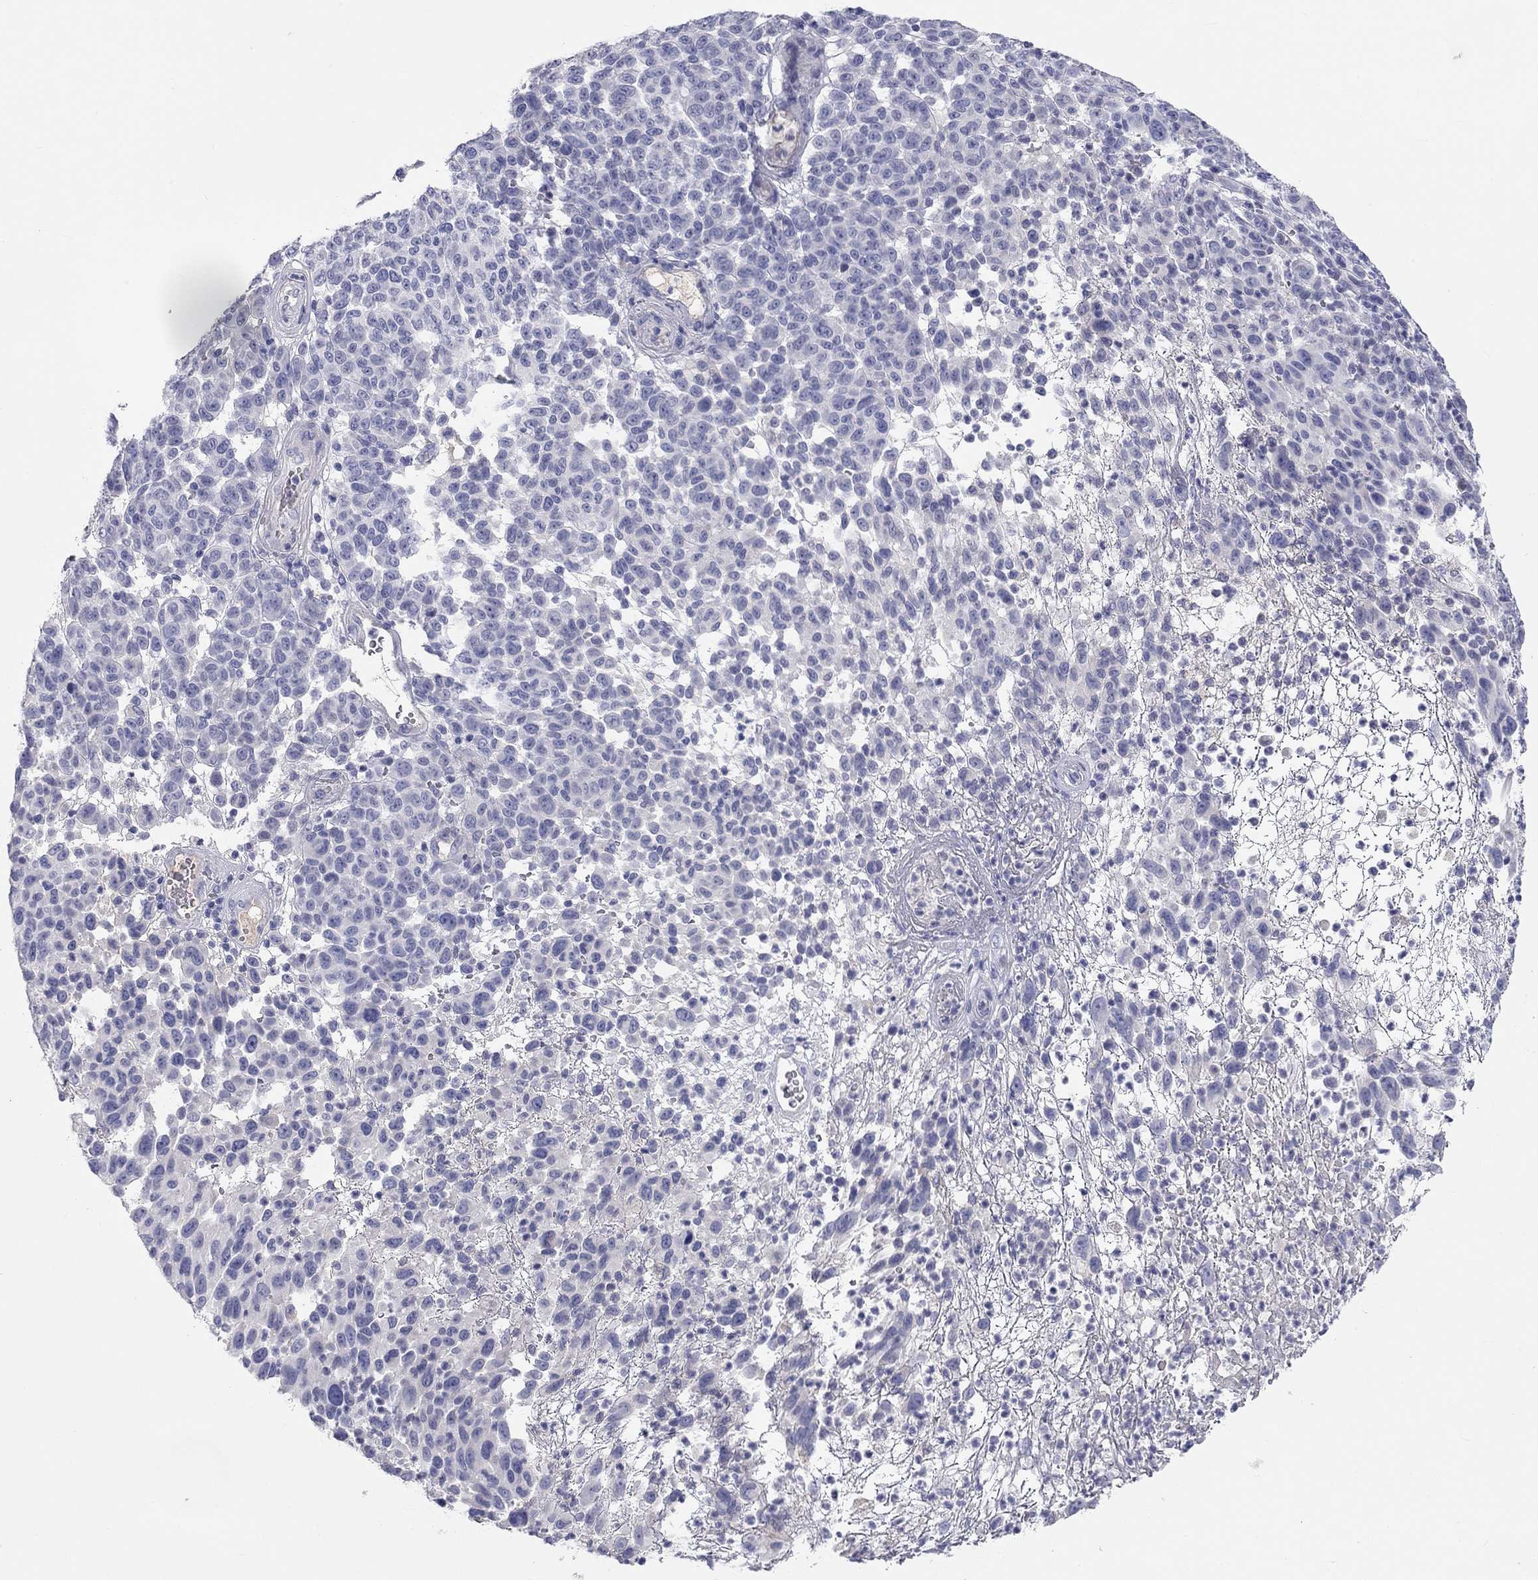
{"staining": {"intensity": "negative", "quantity": "none", "location": "none"}, "tissue": "melanoma", "cell_type": "Tumor cells", "image_type": "cancer", "snomed": [{"axis": "morphology", "description": "Malignant melanoma, NOS"}, {"axis": "topography", "description": "Skin"}], "caption": "Tumor cells show no significant expression in melanoma.", "gene": "ST7L", "patient": {"sex": "male", "age": 59}}